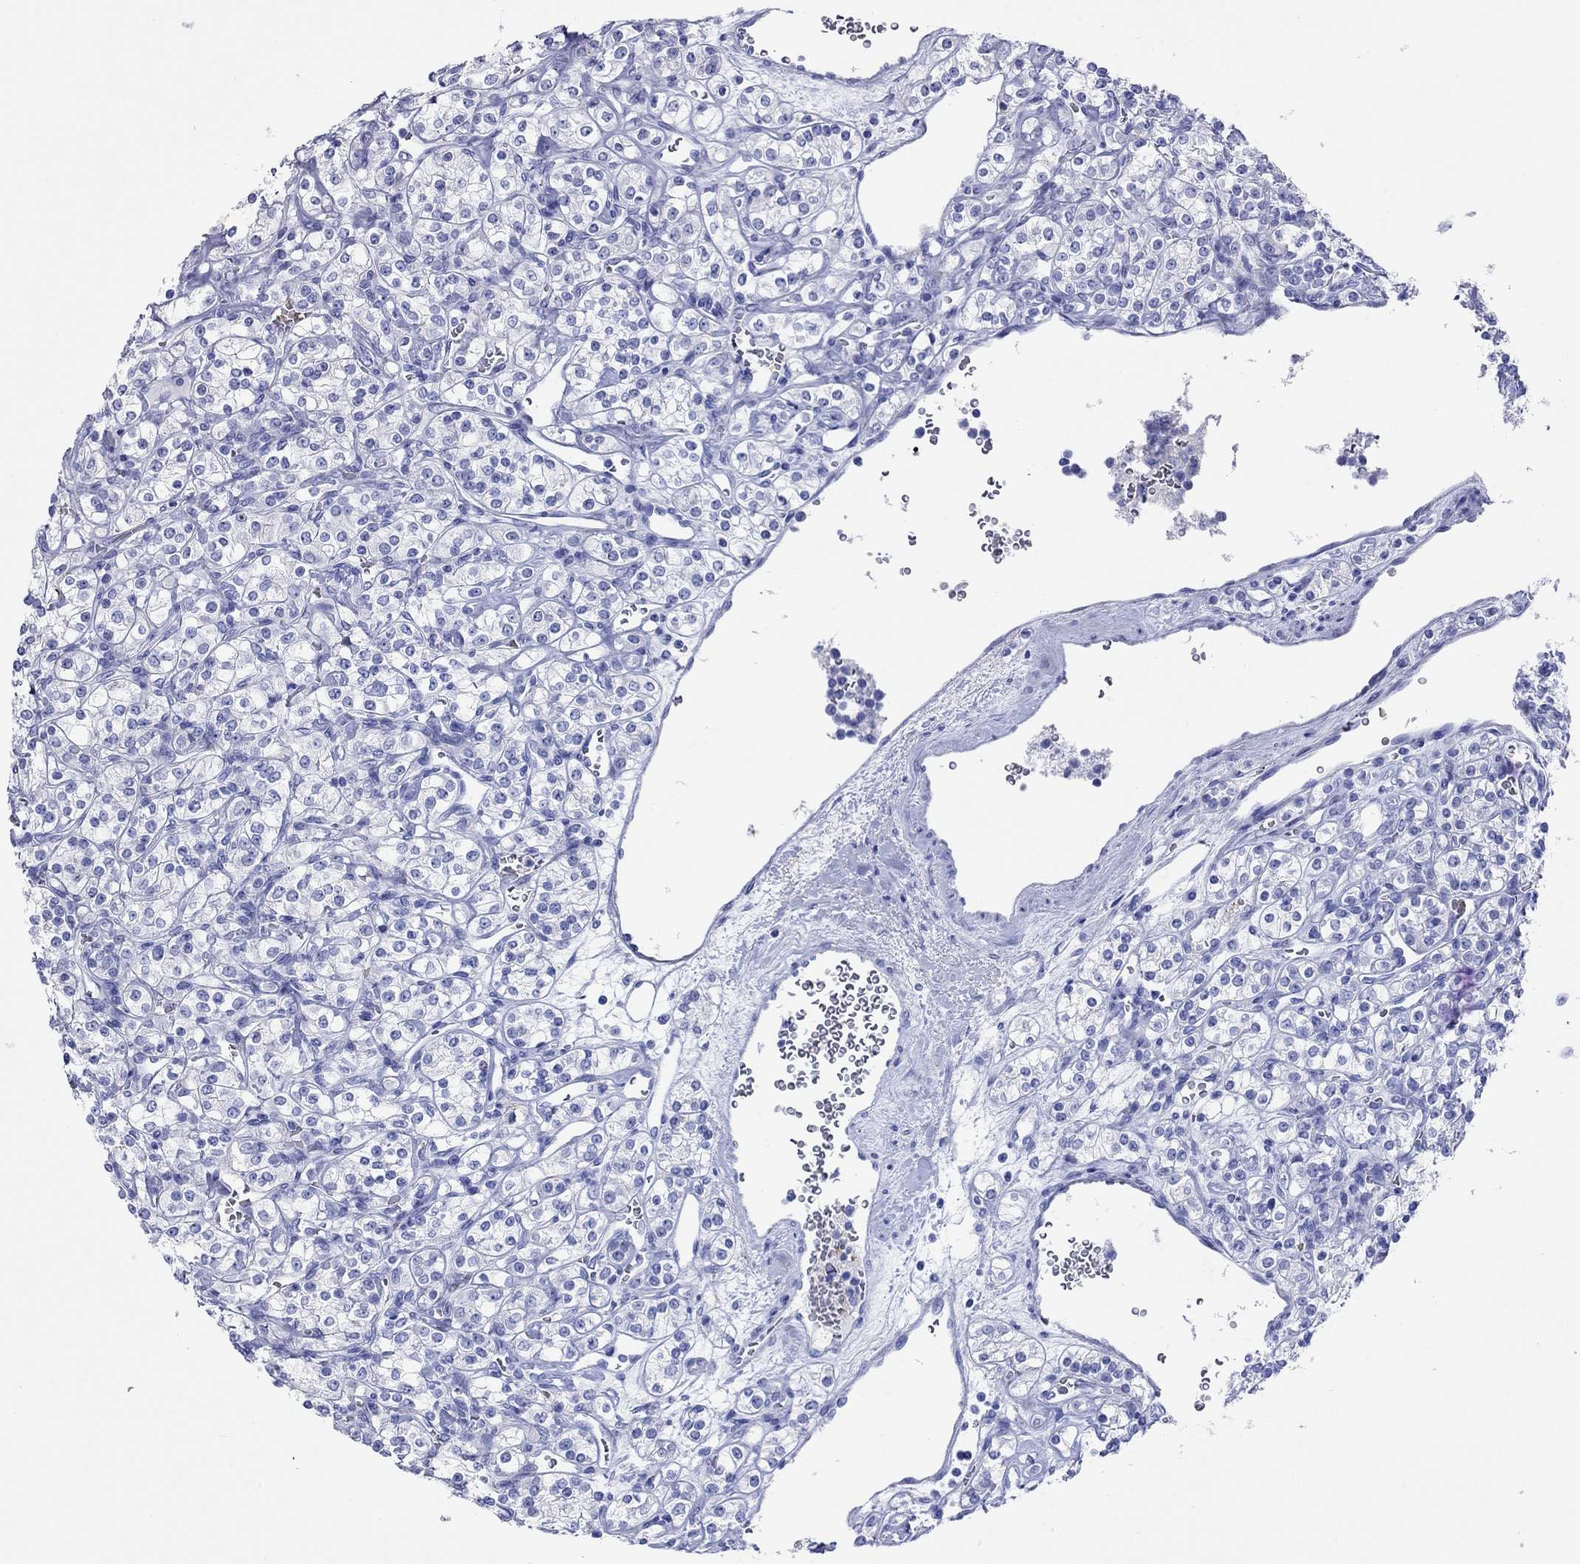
{"staining": {"intensity": "negative", "quantity": "none", "location": "none"}, "tissue": "renal cancer", "cell_type": "Tumor cells", "image_type": "cancer", "snomed": [{"axis": "morphology", "description": "Adenocarcinoma, NOS"}, {"axis": "topography", "description": "Kidney"}], "caption": "DAB (3,3'-diaminobenzidine) immunohistochemical staining of adenocarcinoma (renal) demonstrates no significant expression in tumor cells. (Stains: DAB immunohistochemistry (IHC) with hematoxylin counter stain, Microscopy: brightfield microscopy at high magnification).", "gene": "PTPRN", "patient": {"sex": "male", "age": 77}}